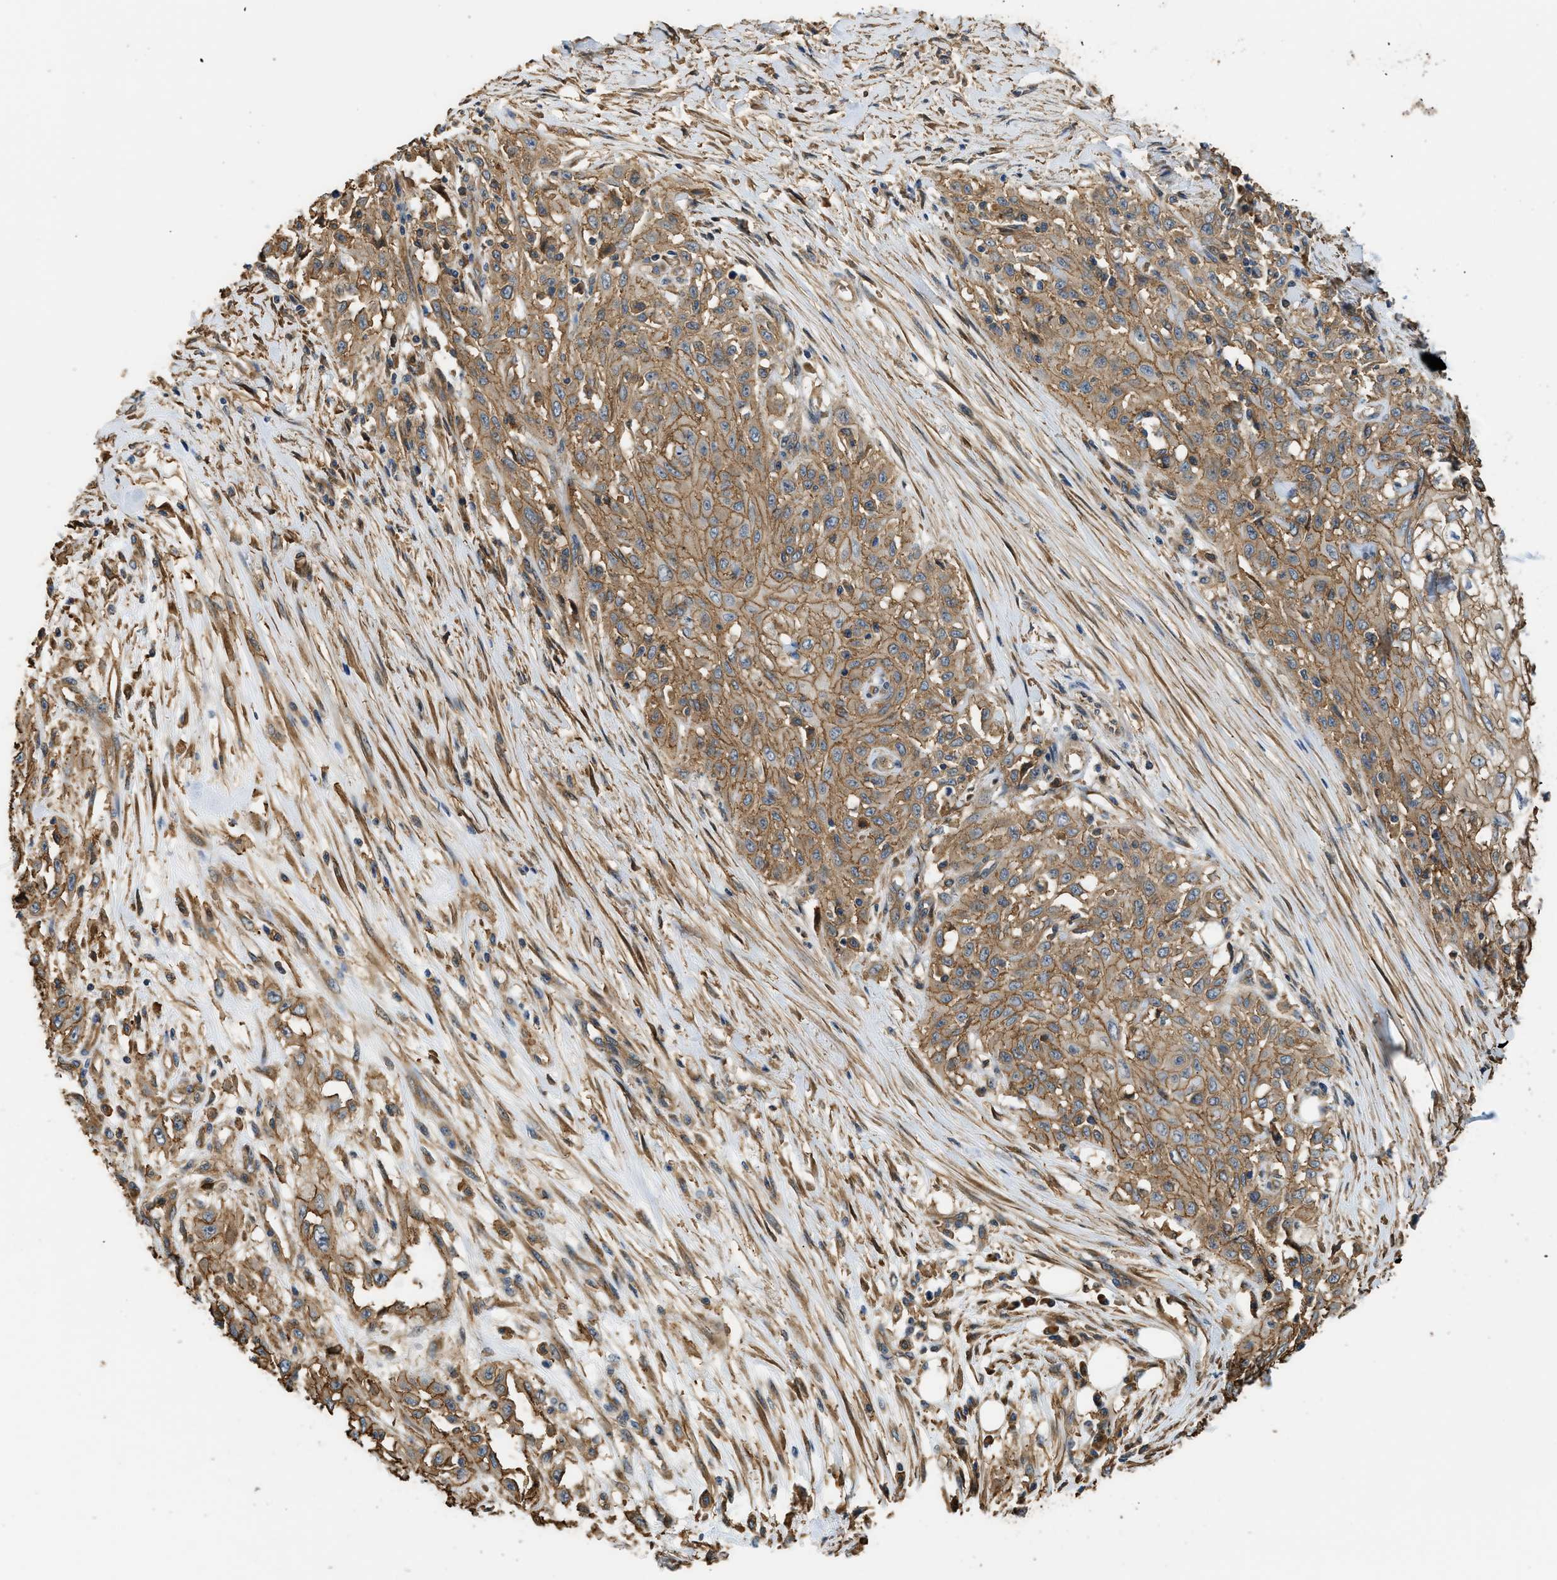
{"staining": {"intensity": "moderate", "quantity": ">75%", "location": "cytoplasmic/membranous"}, "tissue": "skin cancer", "cell_type": "Tumor cells", "image_type": "cancer", "snomed": [{"axis": "morphology", "description": "Squamous cell carcinoma, NOS"}, {"axis": "morphology", "description": "Squamous cell carcinoma, metastatic, NOS"}, {"axis": "topography", "description": "Skin"}, {"axis": "topography", "description": "Lymph node"}], "caption": "A micrograph of human skin cancer stained for a protein reveals moderate cytoplasmic/membranous brown staining in tumor cells.", "gene": "DDHD2", "patient": {"sex": "male", "age": 75}}